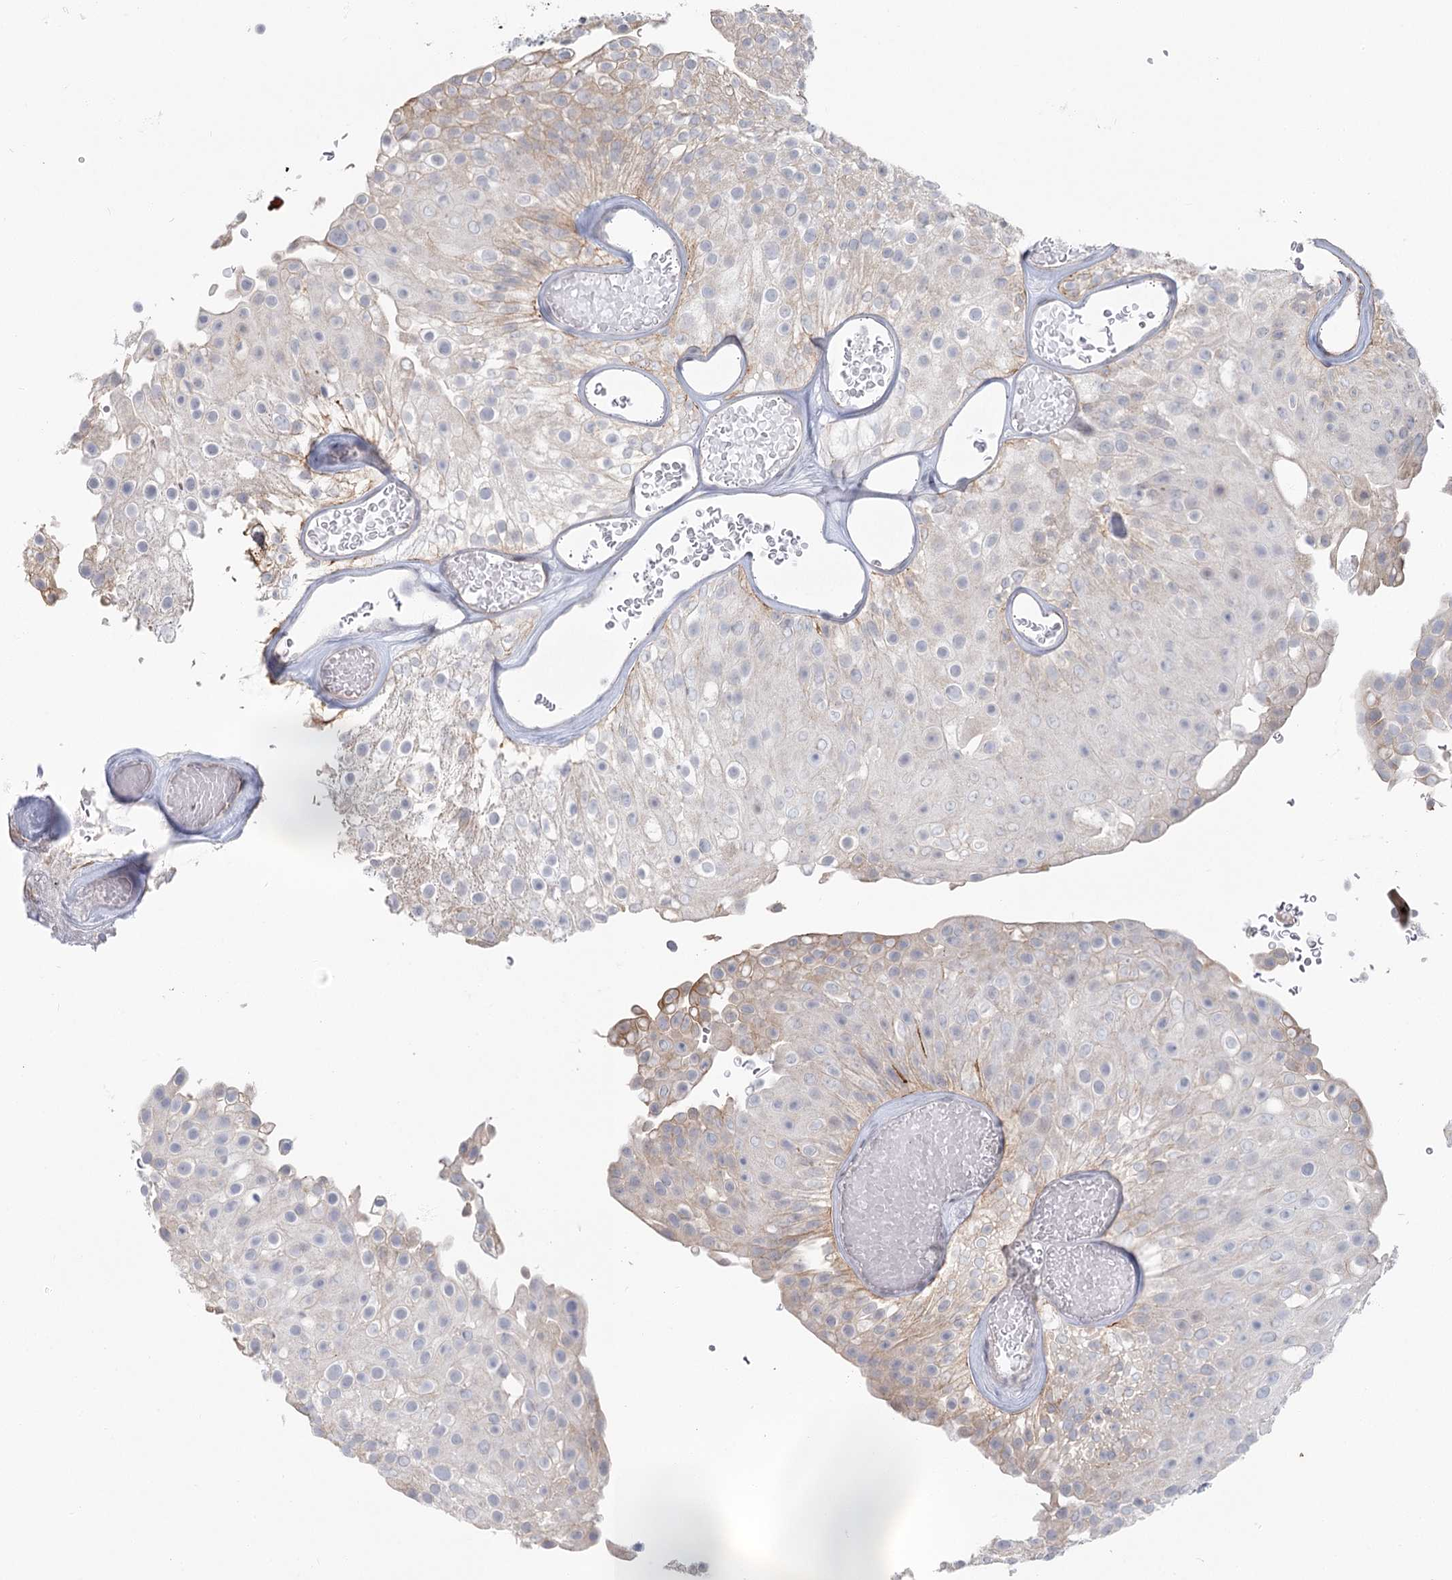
{"staining": {"intensity": "weak", "quantity": "<25%", "location": "cytoplasmic/membranous"}, "tissue": "urothelial cancer", "cell_type": "Tumor cells", "image_type": "cancer", "snomed": [{"axis": "morphology", "description": "Urothelial carcinoma, Low grade"}, {"axis": "topography", "description": "Urinary bladder"}], "caption": "High magnification brightfield microscopy of urothelial carcinoma (low-grade) stained with DAB (3,3'-diaminobenzidine) (brown) and counterstained with hematoxylin (blue): tumor cells show no significant expression. (DAB (3,3'-diaminobenzidine) immunohistochemistry (IHC) visualized using brightfield microscopy, high magnification).", "gene": "ABHD8", "patient": {"sex": "male", "age": 78}}